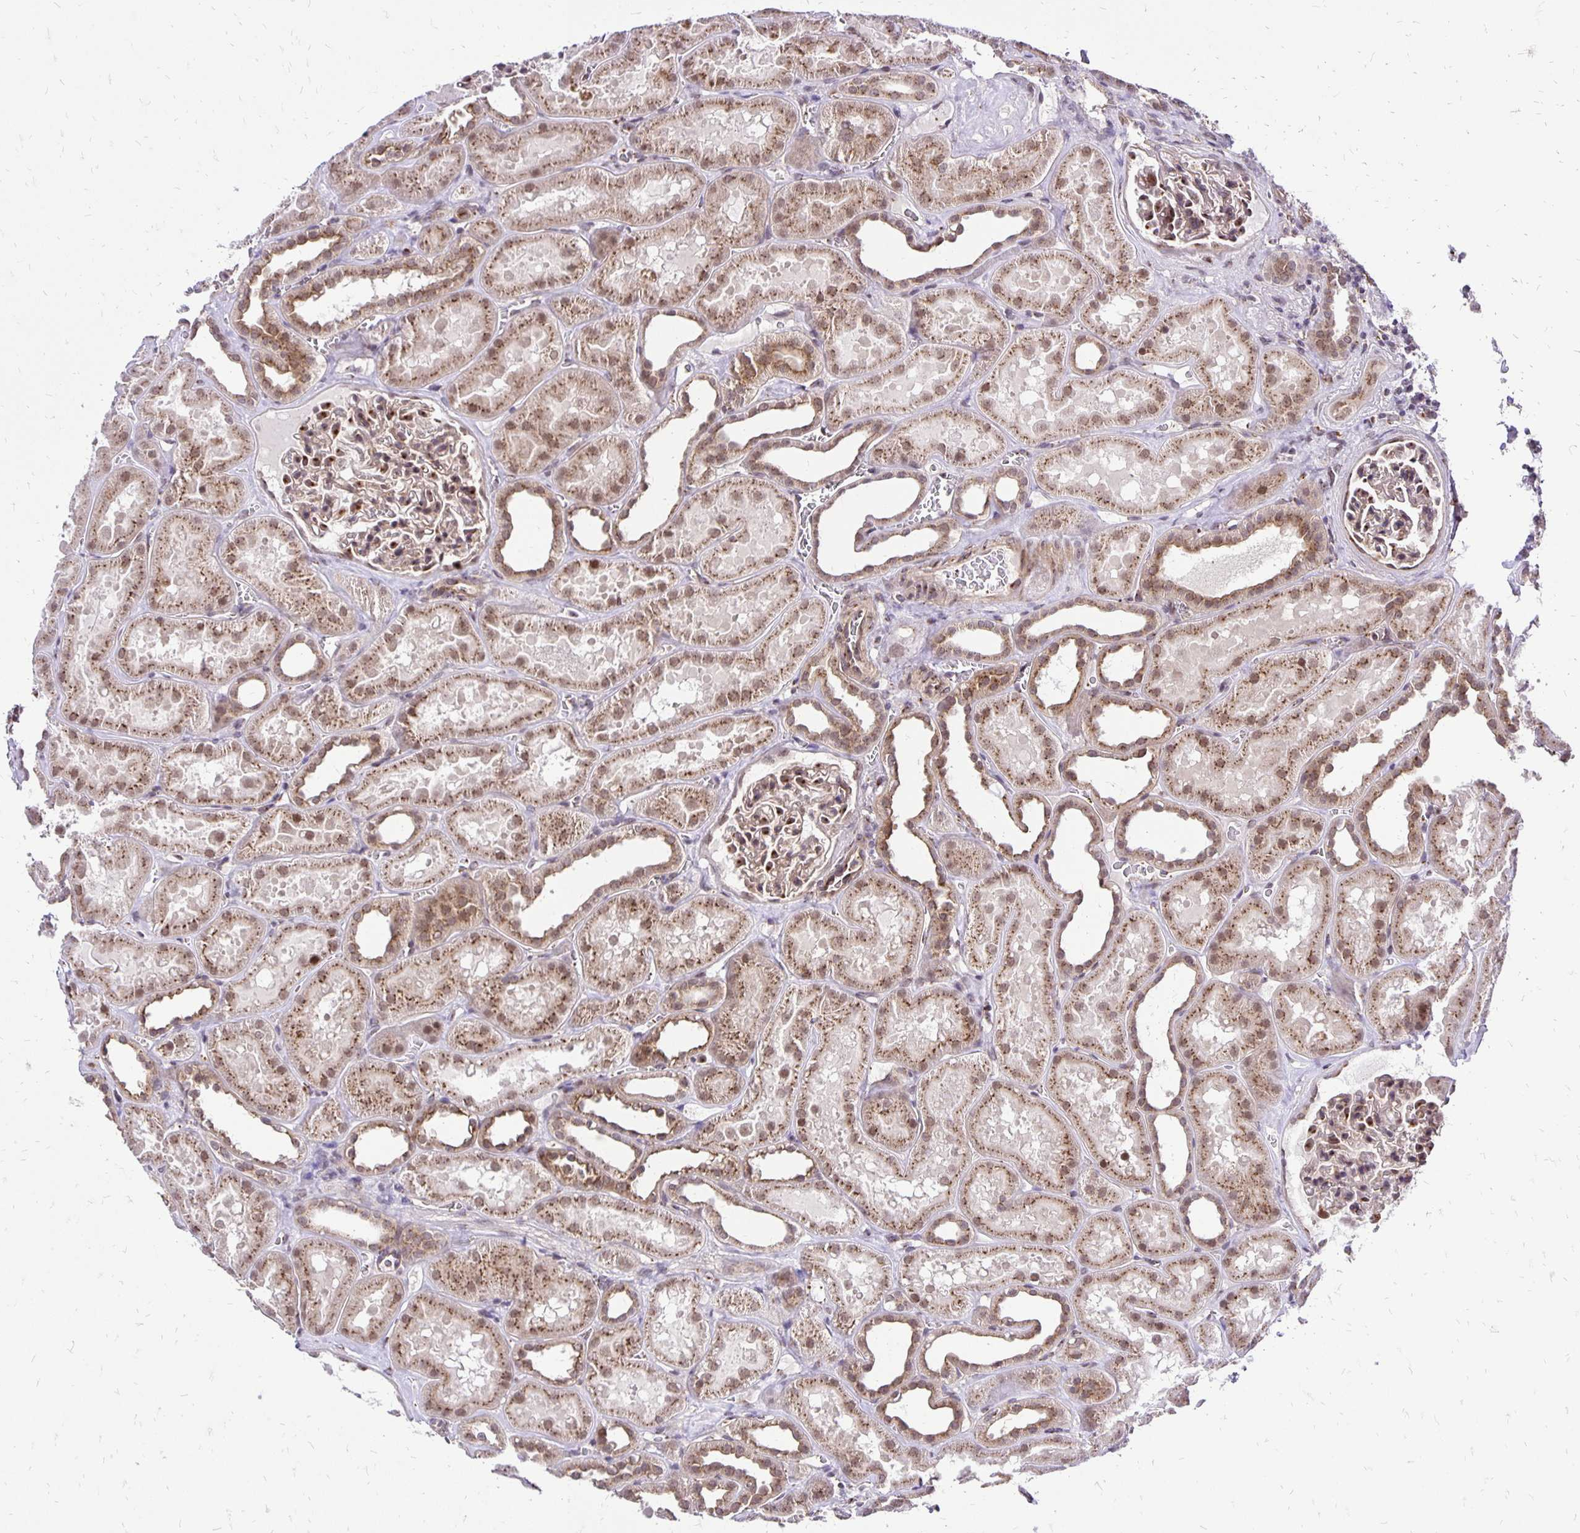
{"staining": {"intensity": "moderate", "quantity": "25%-75%", "location": "cytoplasmic/membranous,nuclear"}, "tissue": "kidney", "cell_type": "Cells in glomeruli", "image_type": "normal", "snomed": [{"axis": "morphology", "description": "Normal tissue, NOS"}, {"axis": "topography", "description": "Kidney"}], "caption": "Protein expression analysis of unremarkable human kidney reveals moderate cytoplasmic/membranous,nuclear staining in about 25%-75% of cells in glomeruli. The protein is stained brown, and the nuclei are stained in blue (DAB (3,3'-diaminobenzidine) IHC with brightfield microscopy, high magnification).", "gene": "GOLGA5", "patient": {"sex": "female", "age": 41}}